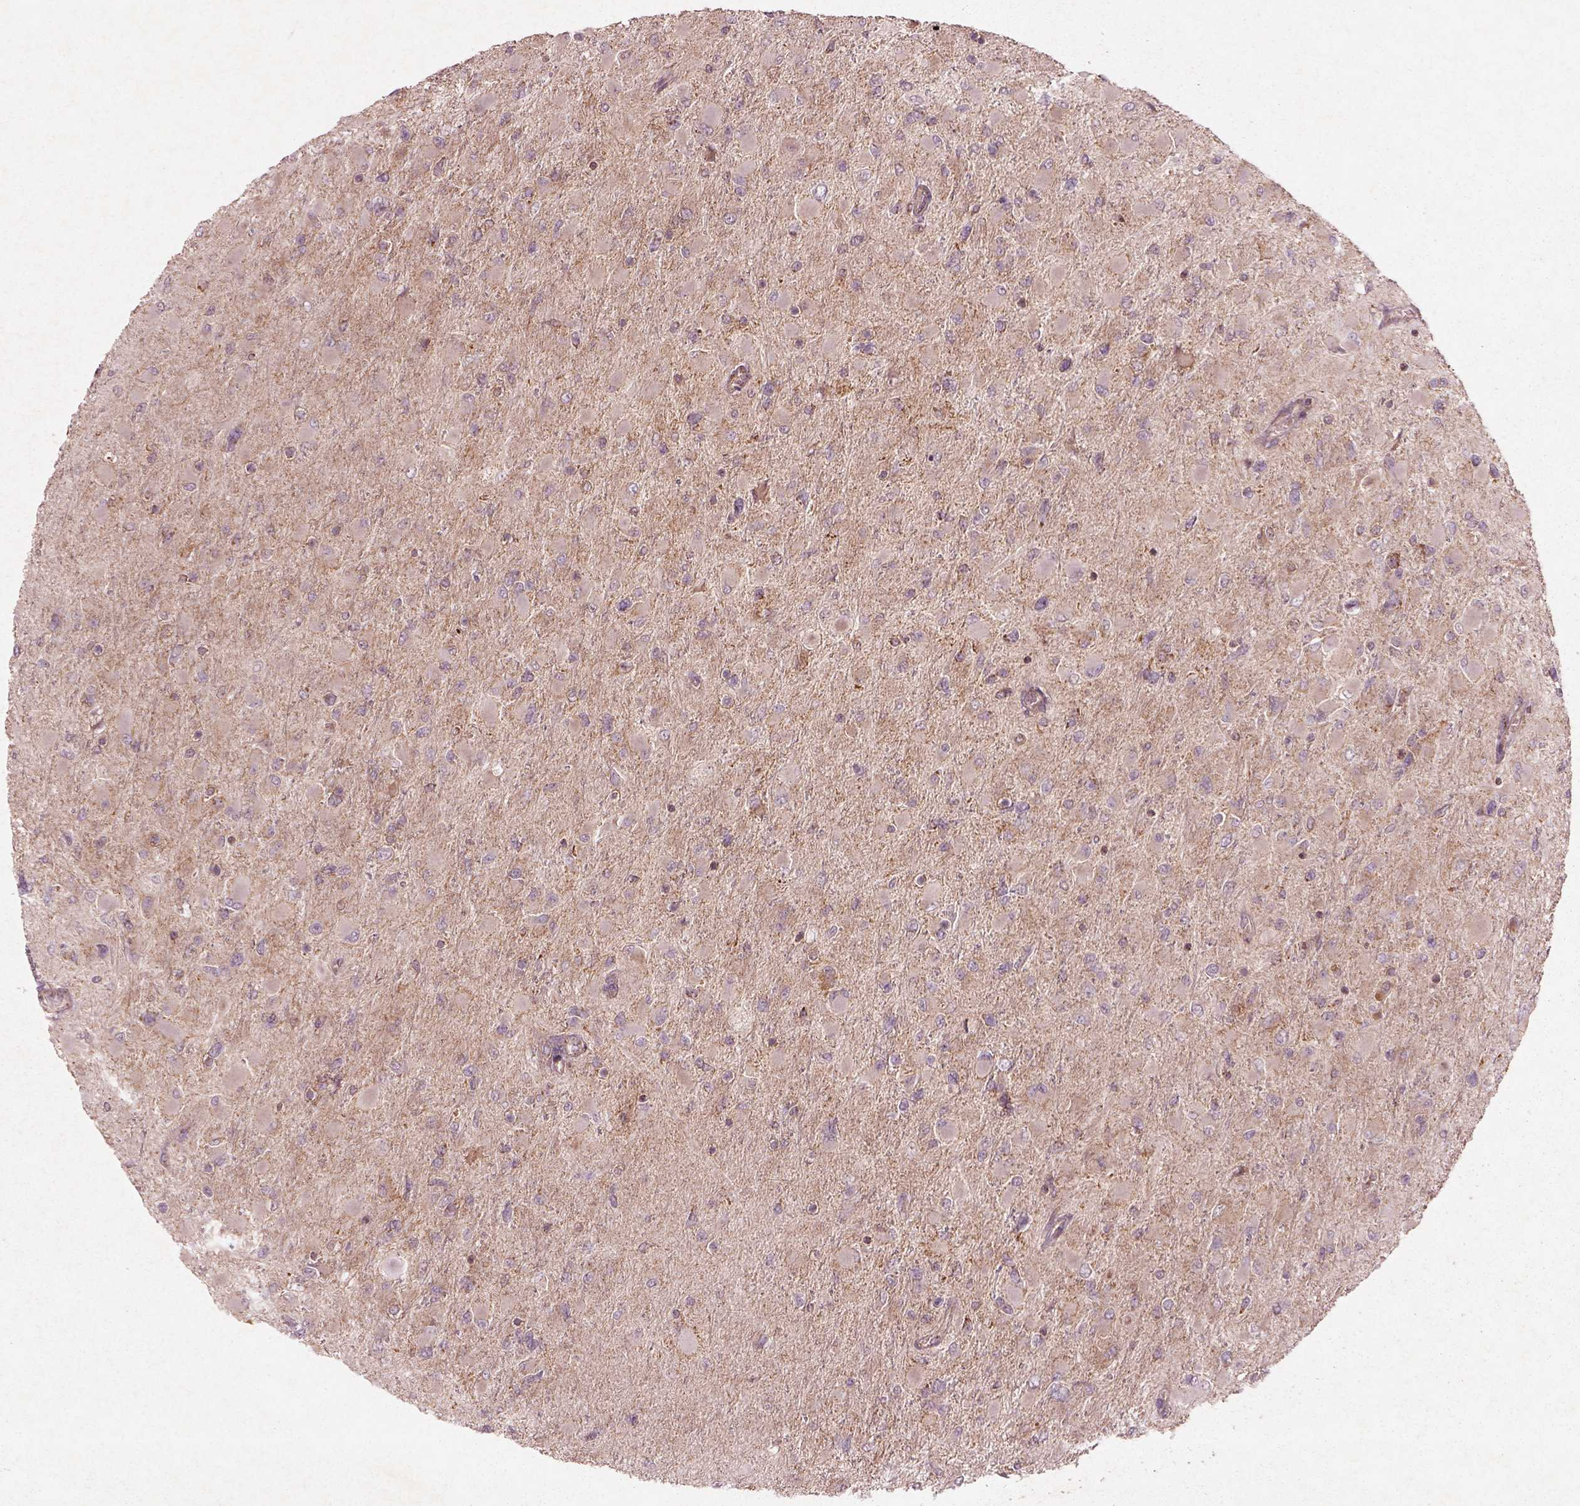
{"staining": {"intensity": "negative", "quantity": "none", "location": "none"}, "tissue": "glioma", "cell_type": "Tumor cells", "image_type": "cancer", "snomed": [{"axis": "morphology", "description": "Glioma, malignant, High grade"}, {"axis": "topography", "description": "Cerebral cortex"}], "caption": "A high-resolution photomicrograph shows immunohistochemistry (IHC) staining of glioma, which shows no significant expression in tumor cells.", "gene": "SLC25A5", "patient": {"sex": "female", "age": 36}}